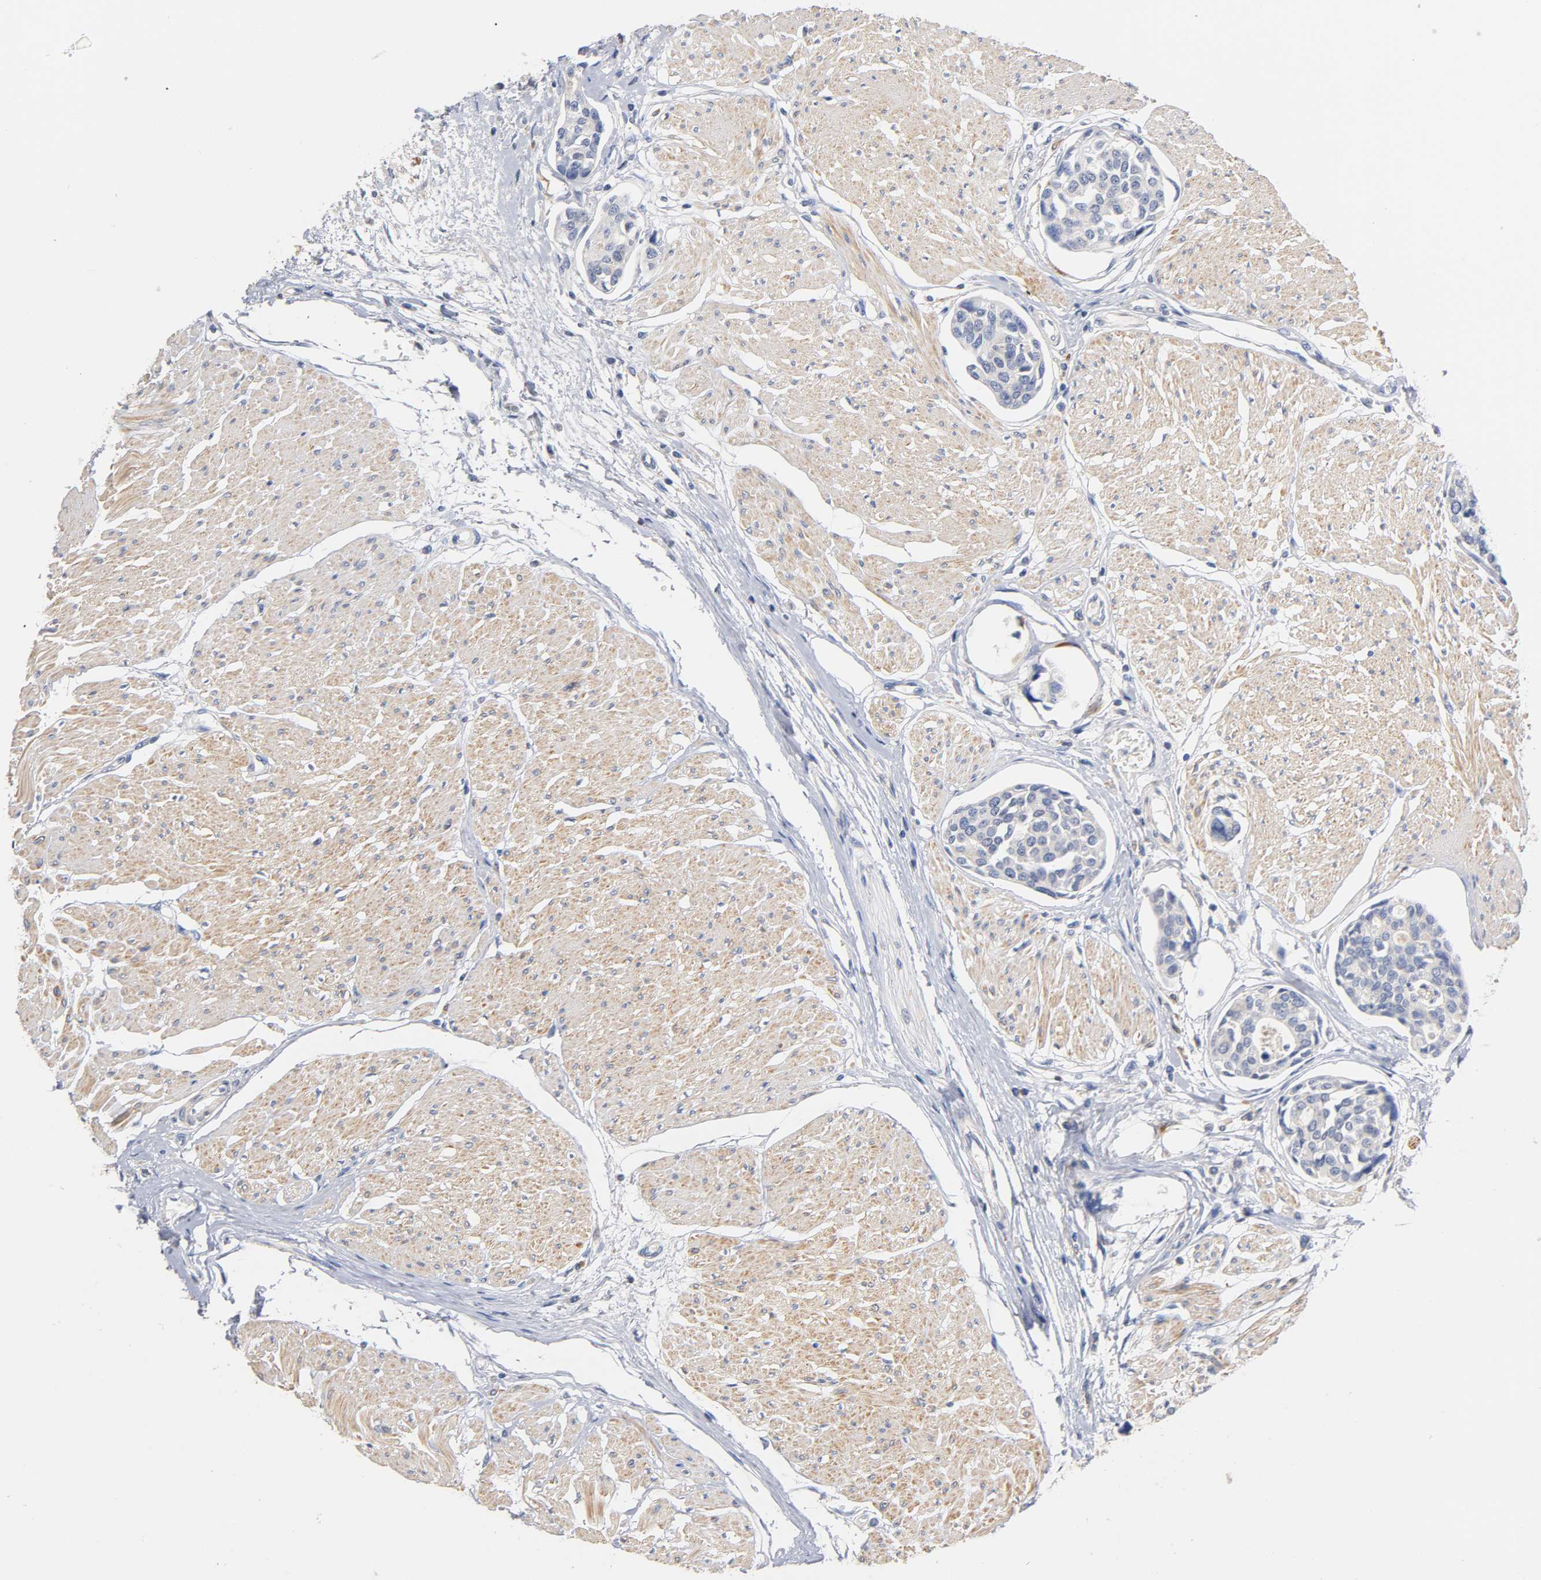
{"staining": {"intensity": "negative", "quantity": "none", "location": "none"}, "tissue": "urothelial cancer", "cell_type": "Tumor cells", "image_type": "cancer", "snomed": [{"axis": "morphology", "description": "Urothelial carcinoma, High grade"}, {"axis": "topography", "description": "Urinary bladder"}], "caption": "DAB immunohistochemical staining of urothelial cancer reveals no significant expression in tumor cells.", "gene": "SEMA5A", "patient": {"sex": "male", "age": 78}}